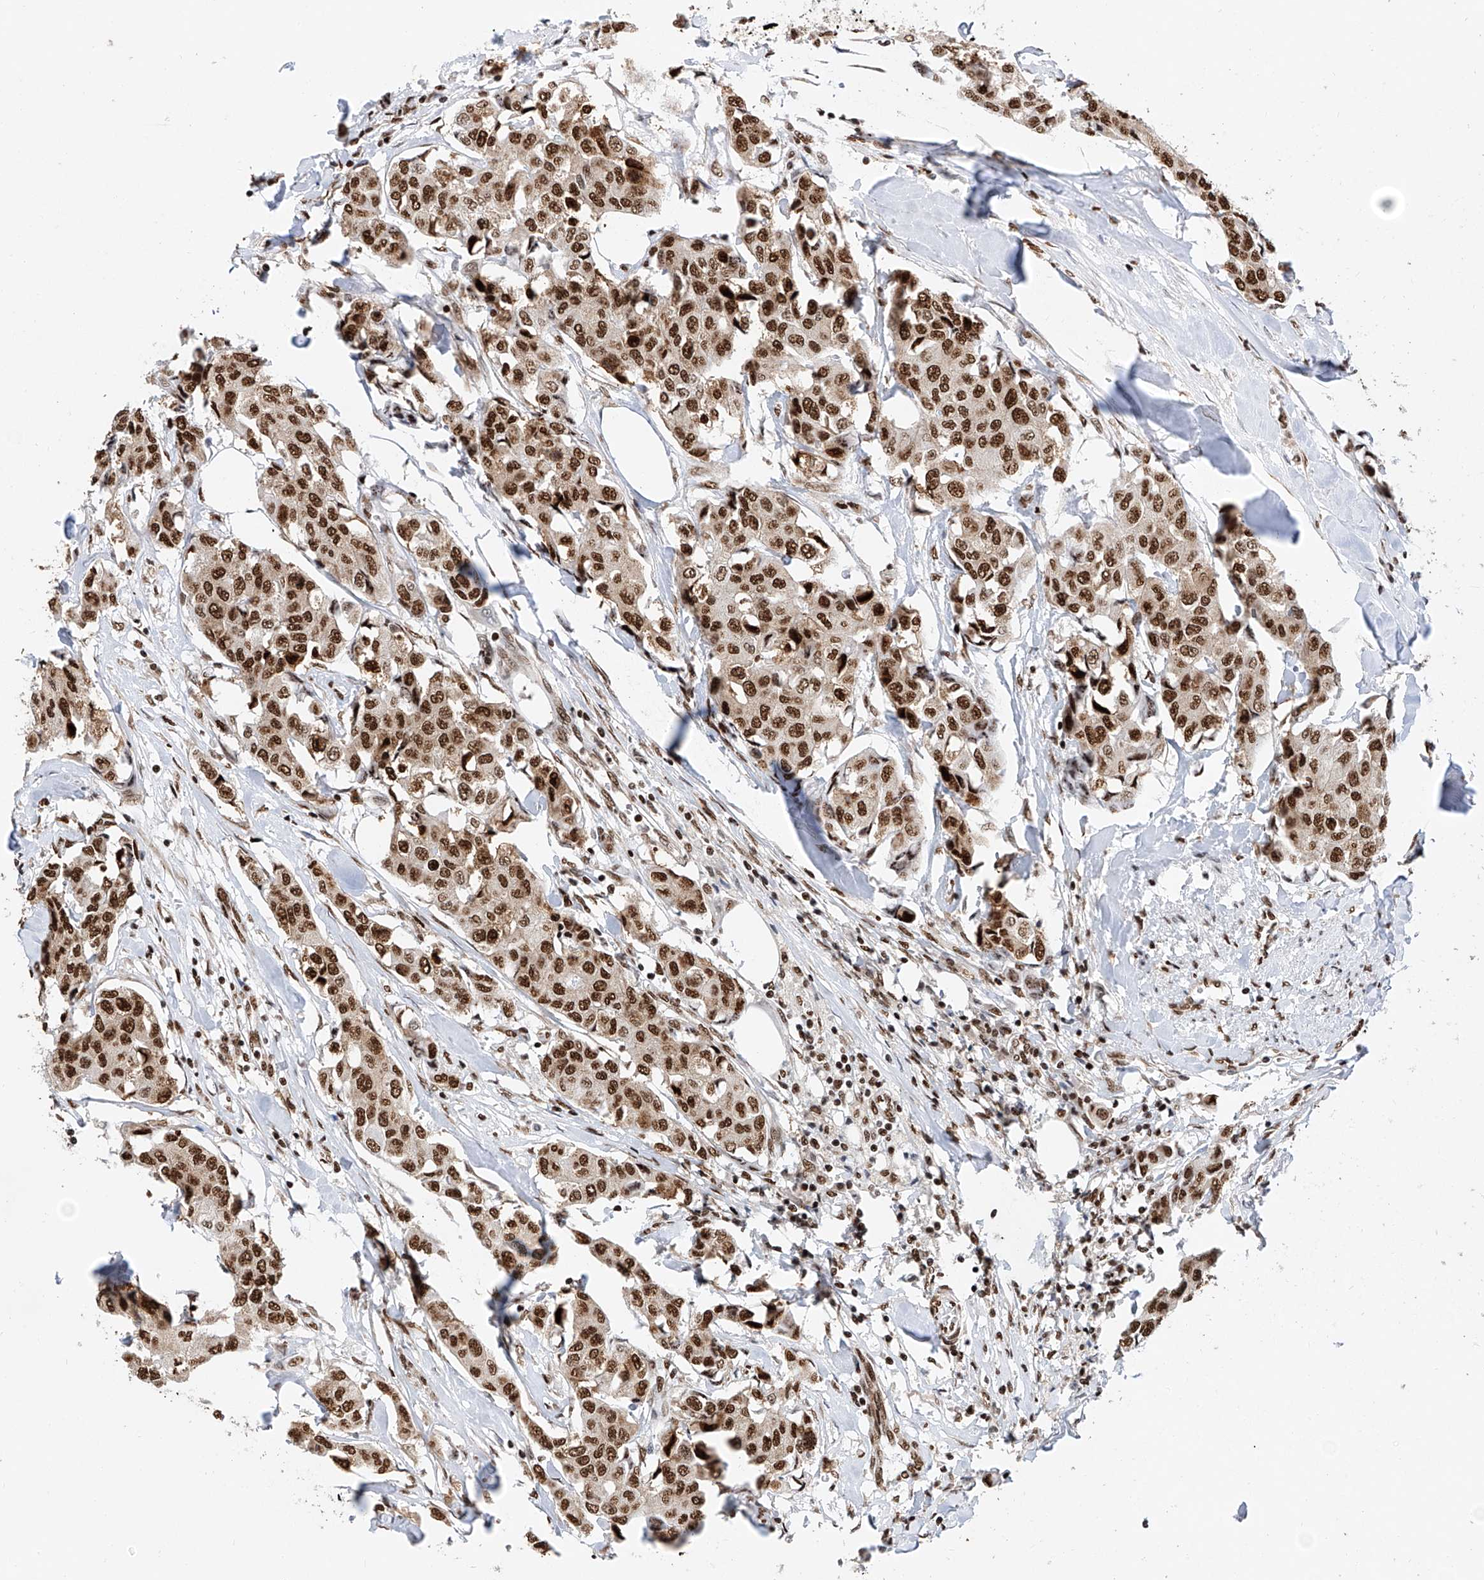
{"staining": {"intensity": "strong", "quantity": ">75%", "location": "nuclear"}, "tissue": "breast cancer", "cell_type": "Tumor cells", "image_type": "cancer", "snomed": [{"axis": "morphology", "description": "Duct carcinoma"}, {"axis": "topography", "description": "Breast"}], "caption": "The immunohistochemical stain shows strong nuclear expression in tumor cells of breast cancer (infiltrating ductal carcinoma) tissue. (Brightfield microscopy of DAB IHC at high magnification).", "gene": "SRSF6", "patient": {"sex": "female", "age": 80}}